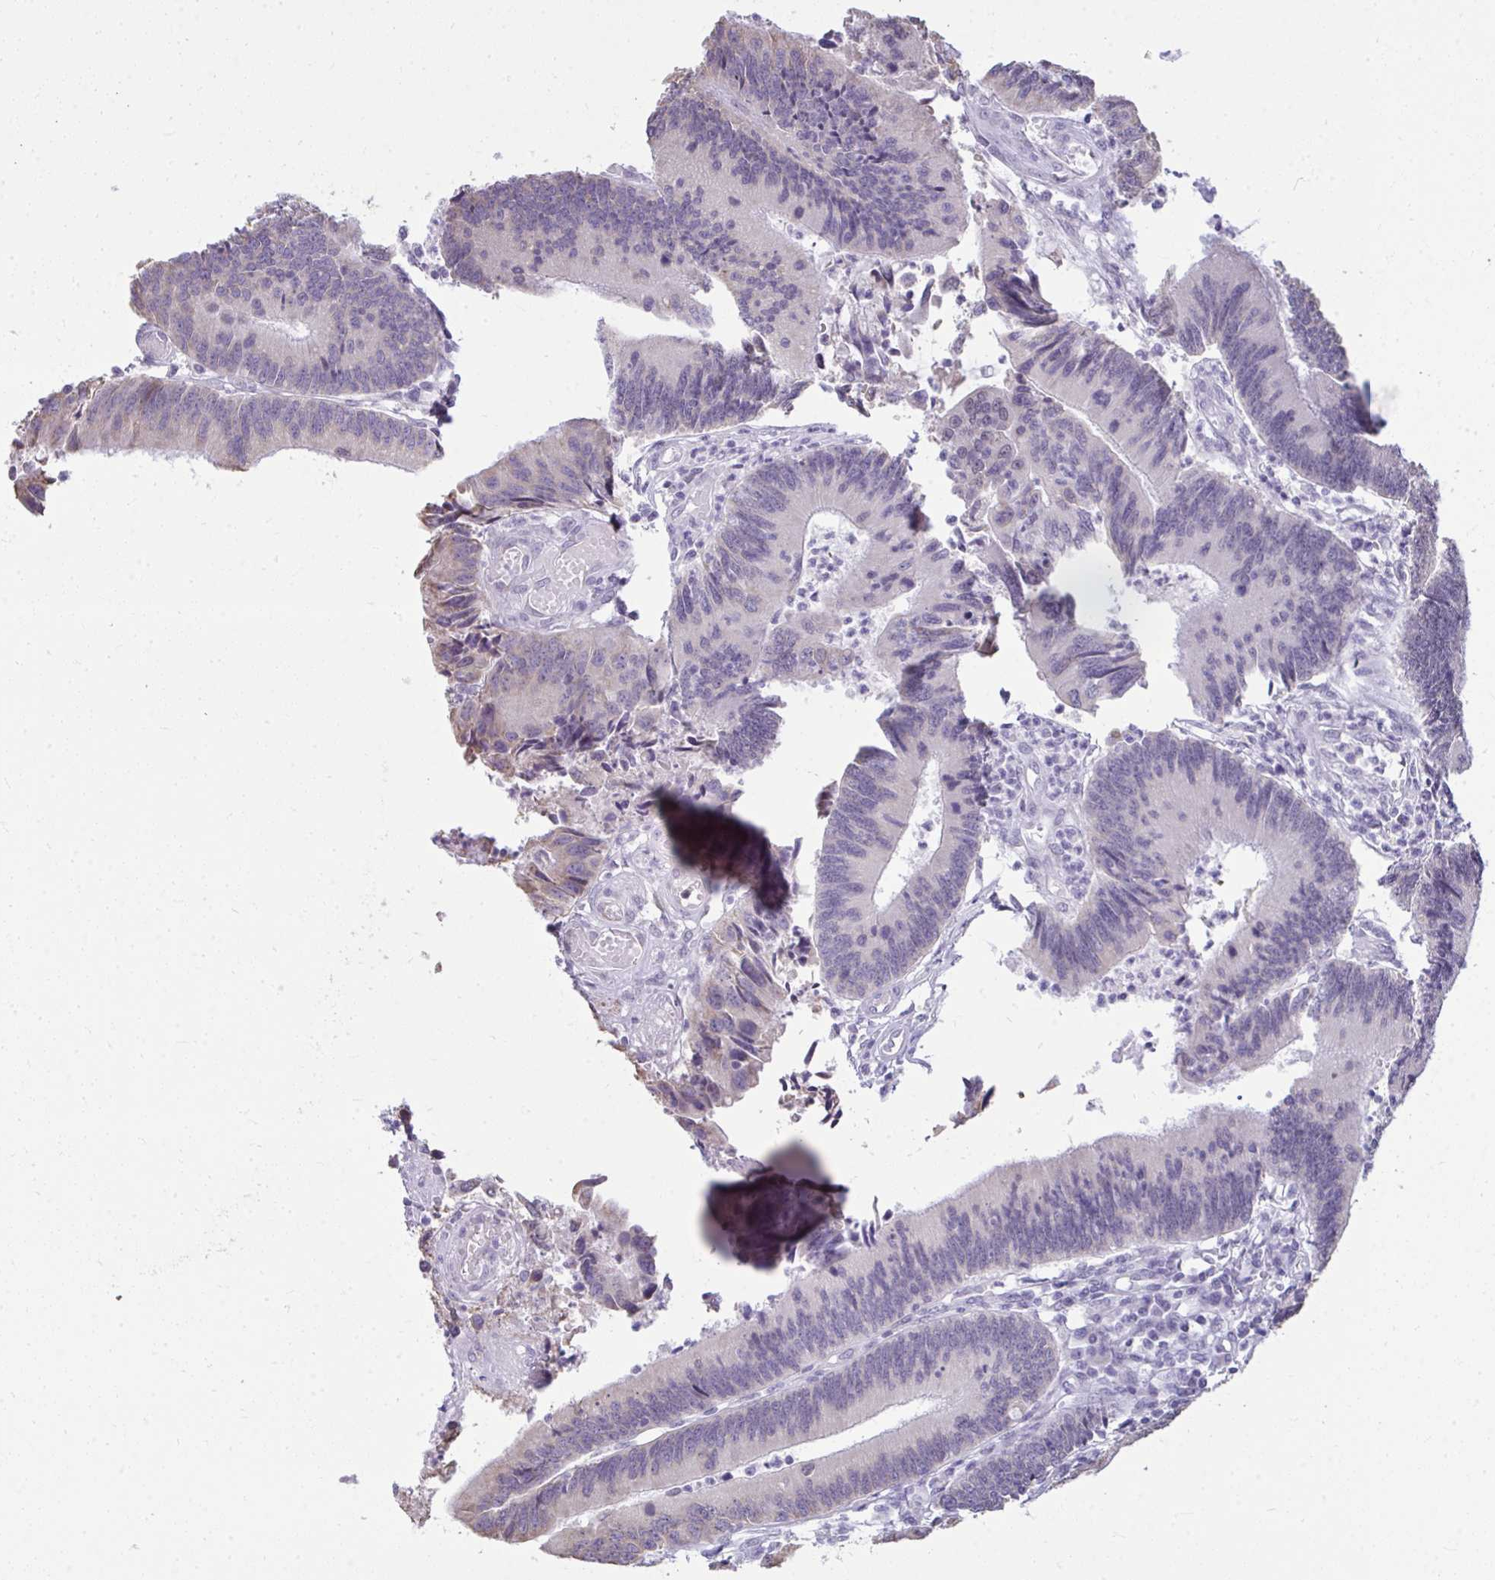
{"staining": {"intensity": "negative", "quantity": "none", "location": "none"}, "tissue": "colorectal cancer", "cell_type": "Tumor cells", "image_type": "cancer", "snomed": [{"axis": "morphology", "description": "Adenocarcinoma, NOS"}, {"axis": "topography", "description": "Colon"}], "caption": "Tumor cells show no significant protein positivity in colorectal adenocarcinoma.", "gene": "NPPA", "patient": {"sex": "female", "age": 67}}